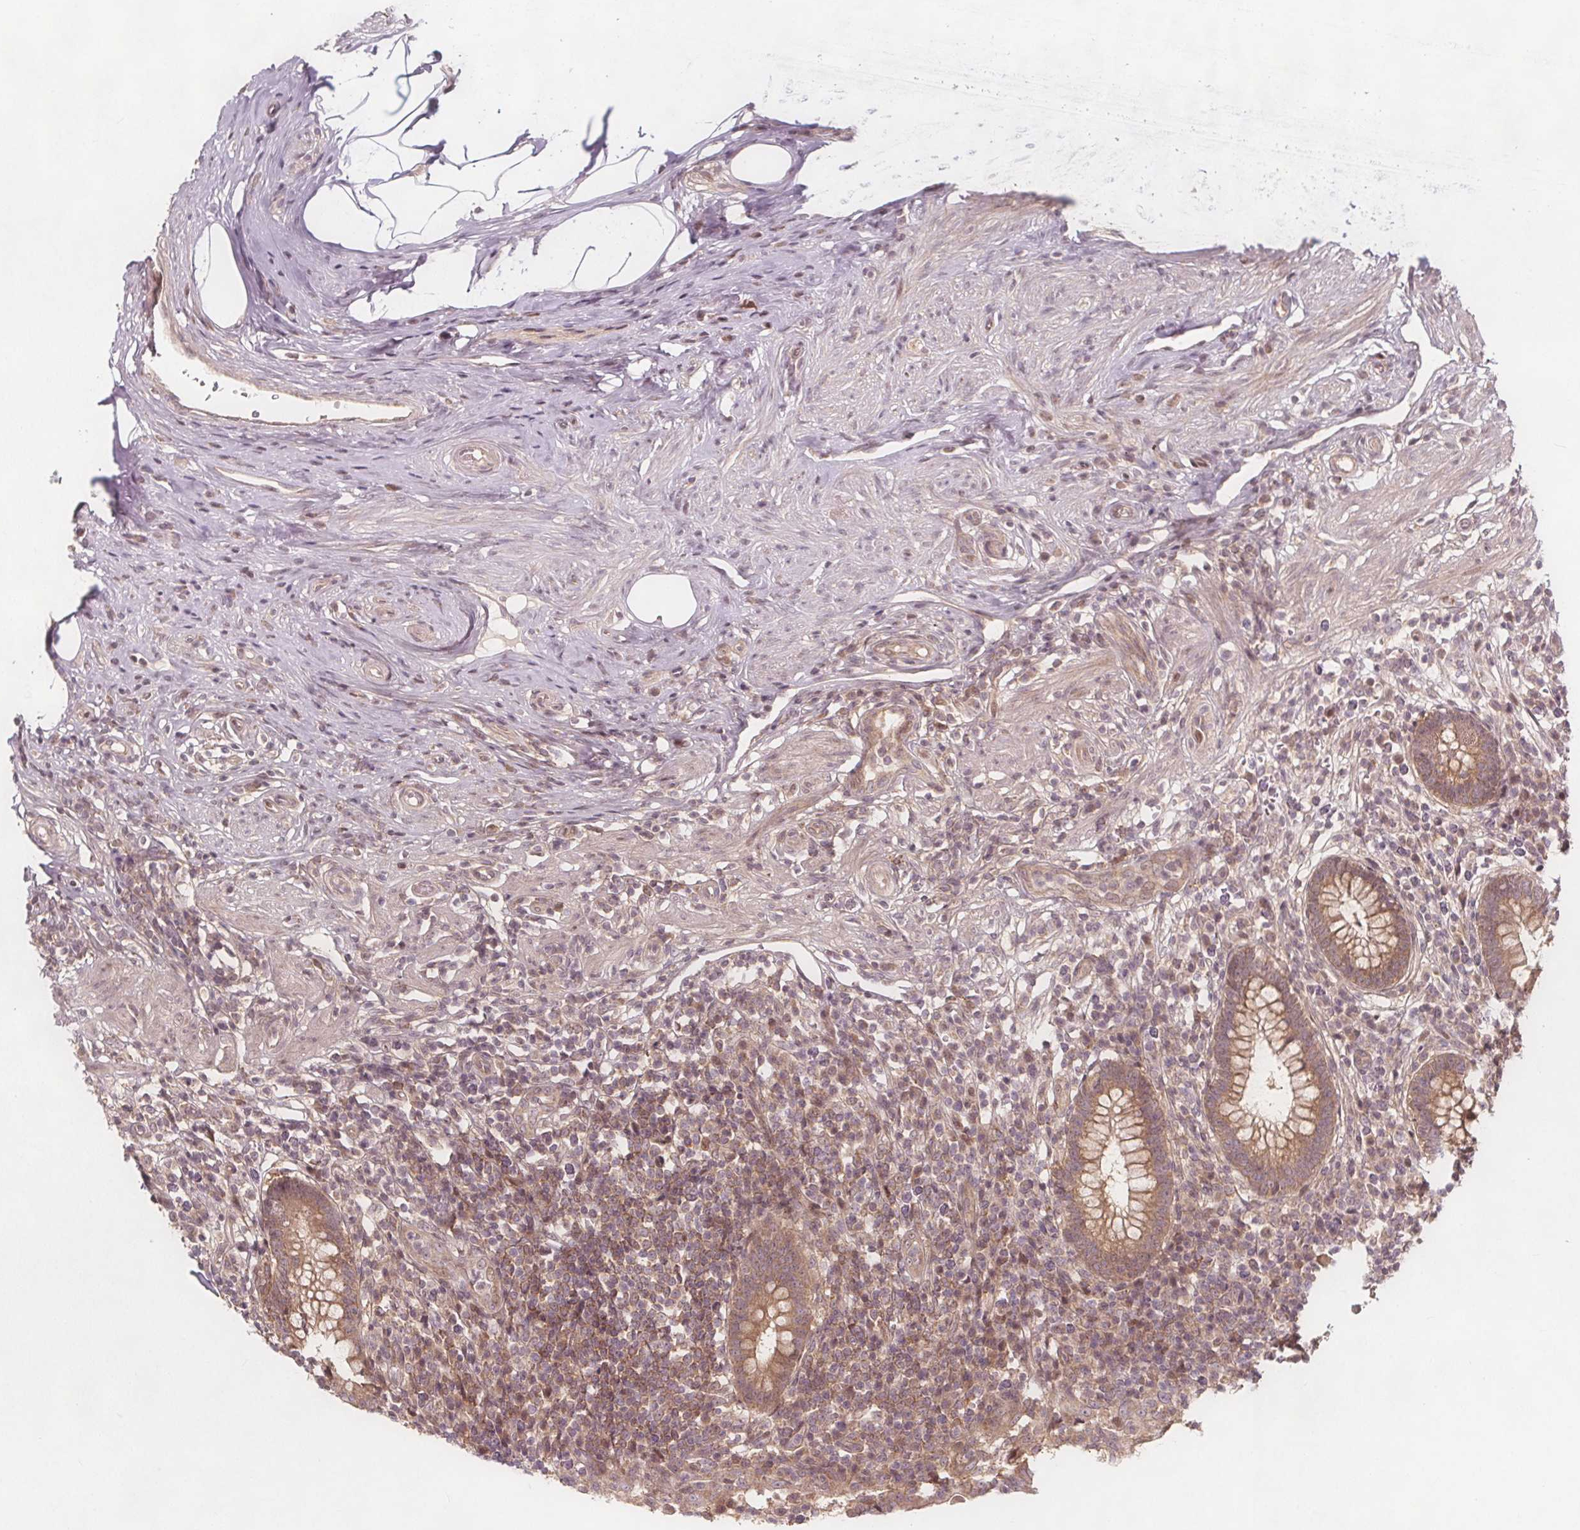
{"staining": {"intensity": "moderate", "quantity": ">75%", "location": "cytoplasmic/membranous"}, "tissue": "appendix", "cell_type": "Glandular cells", "image_type": "normal", "snomed": [{"axis": "morphology", "description": "Normal tissue, NOS"}, {"axis": "topography", "description": "Appendix"}], "caption": "High-magnification brightfield microscopy of benign appendix stained with DAB (brown) and counterstained with hematoxylin (blue). glandular cells exhibit moderate cytoplasmic/membranous expression is appreciated in approximately>75% of cells.", "gene": "AKT1S1", "patient": {"sex": "female", "age": 56}}